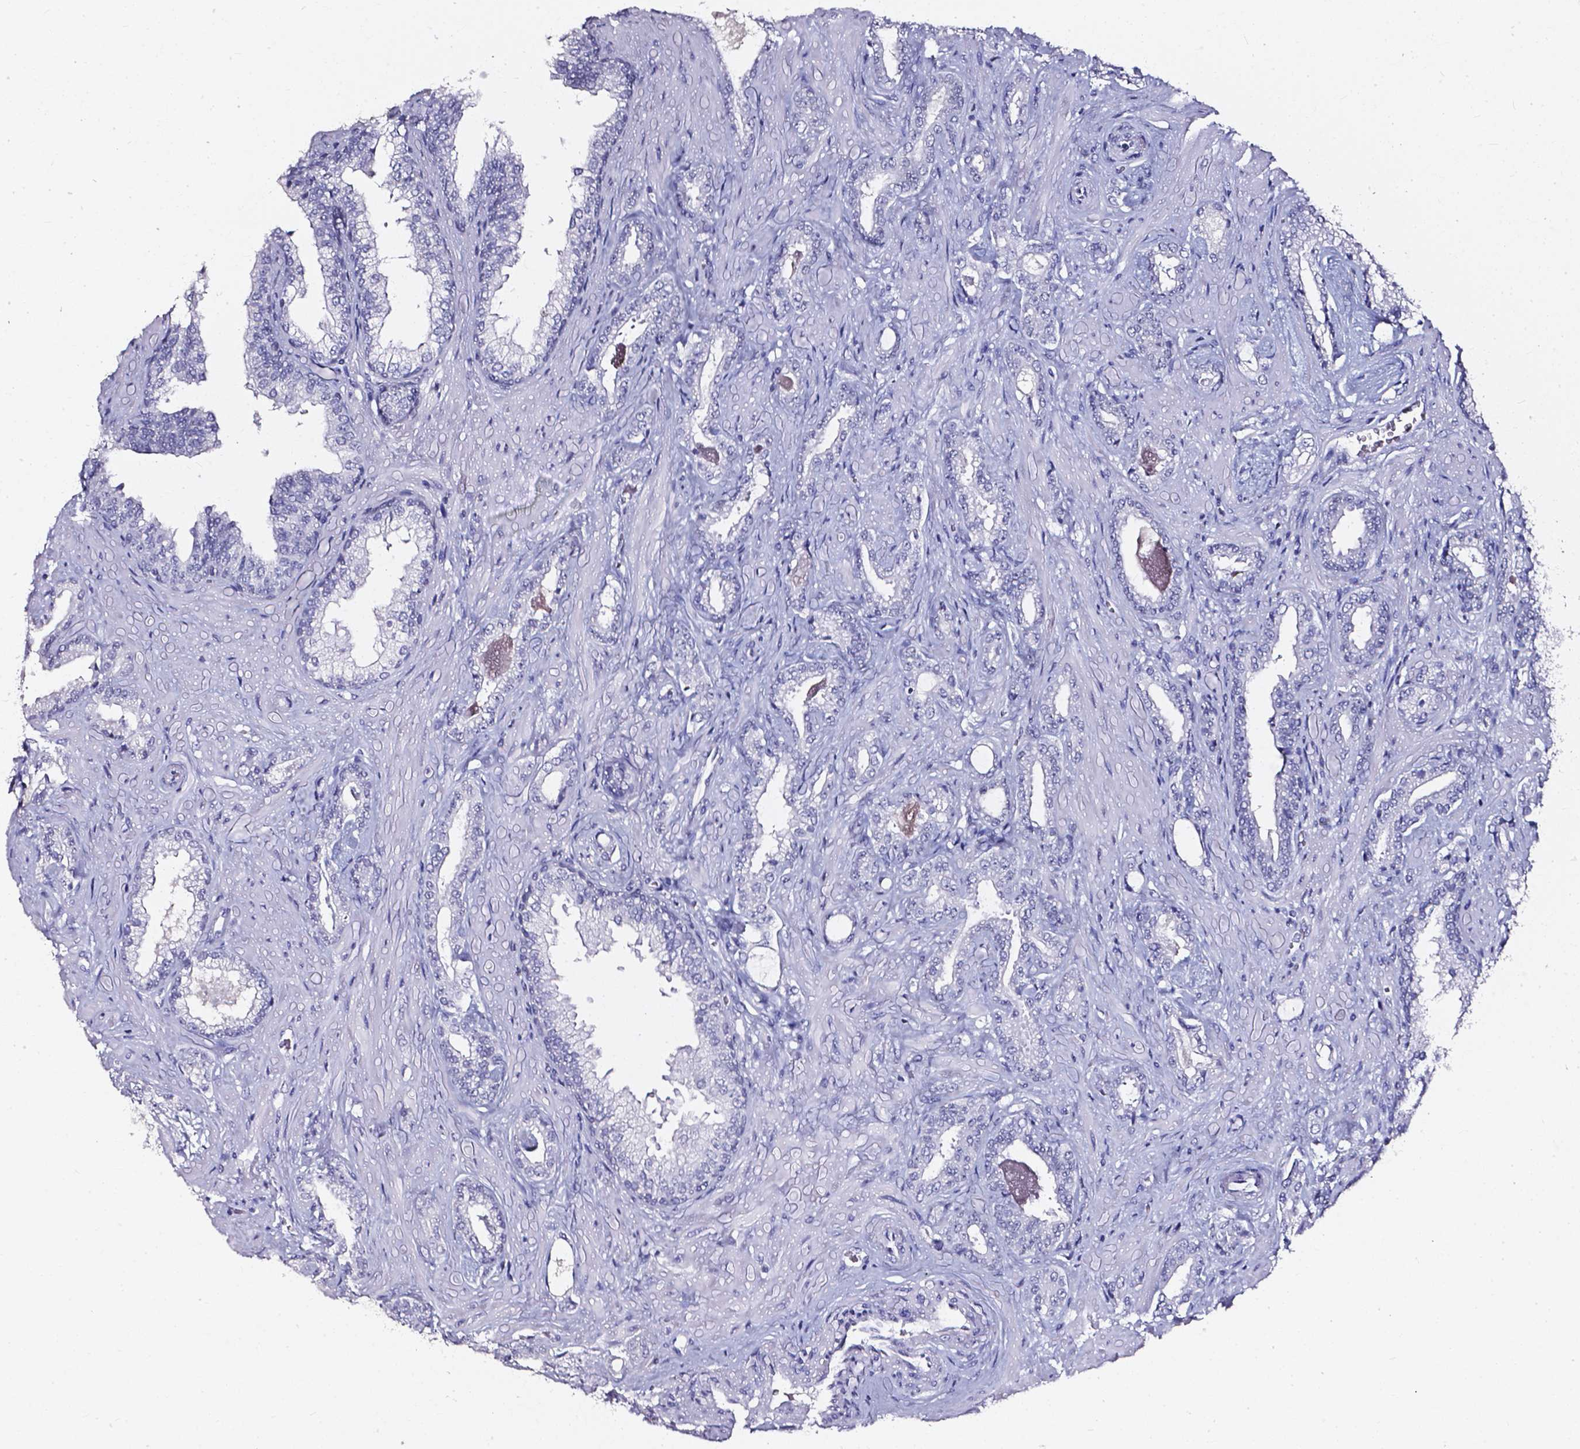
{"staining": {"intensity": "negative", "quantity": "none", "location": "none"}, "tissue": "prostate cancer", "cell_type": "Tumor cells", "image_type": "cancer", "snomed": [{"axis": "morphology", "description": "Adenocarcinoma, Low grade"}, {"axis": "topography", "description": "Prostate"}], "caption": "This is an immunohistochemistry photomicrograph of human prostate cancer (adenocarcinoma (low-grade)). There is no staining in tumor cells.", "gene": "AKR1B10", "patient": {"sex": "male", "age": 61}}